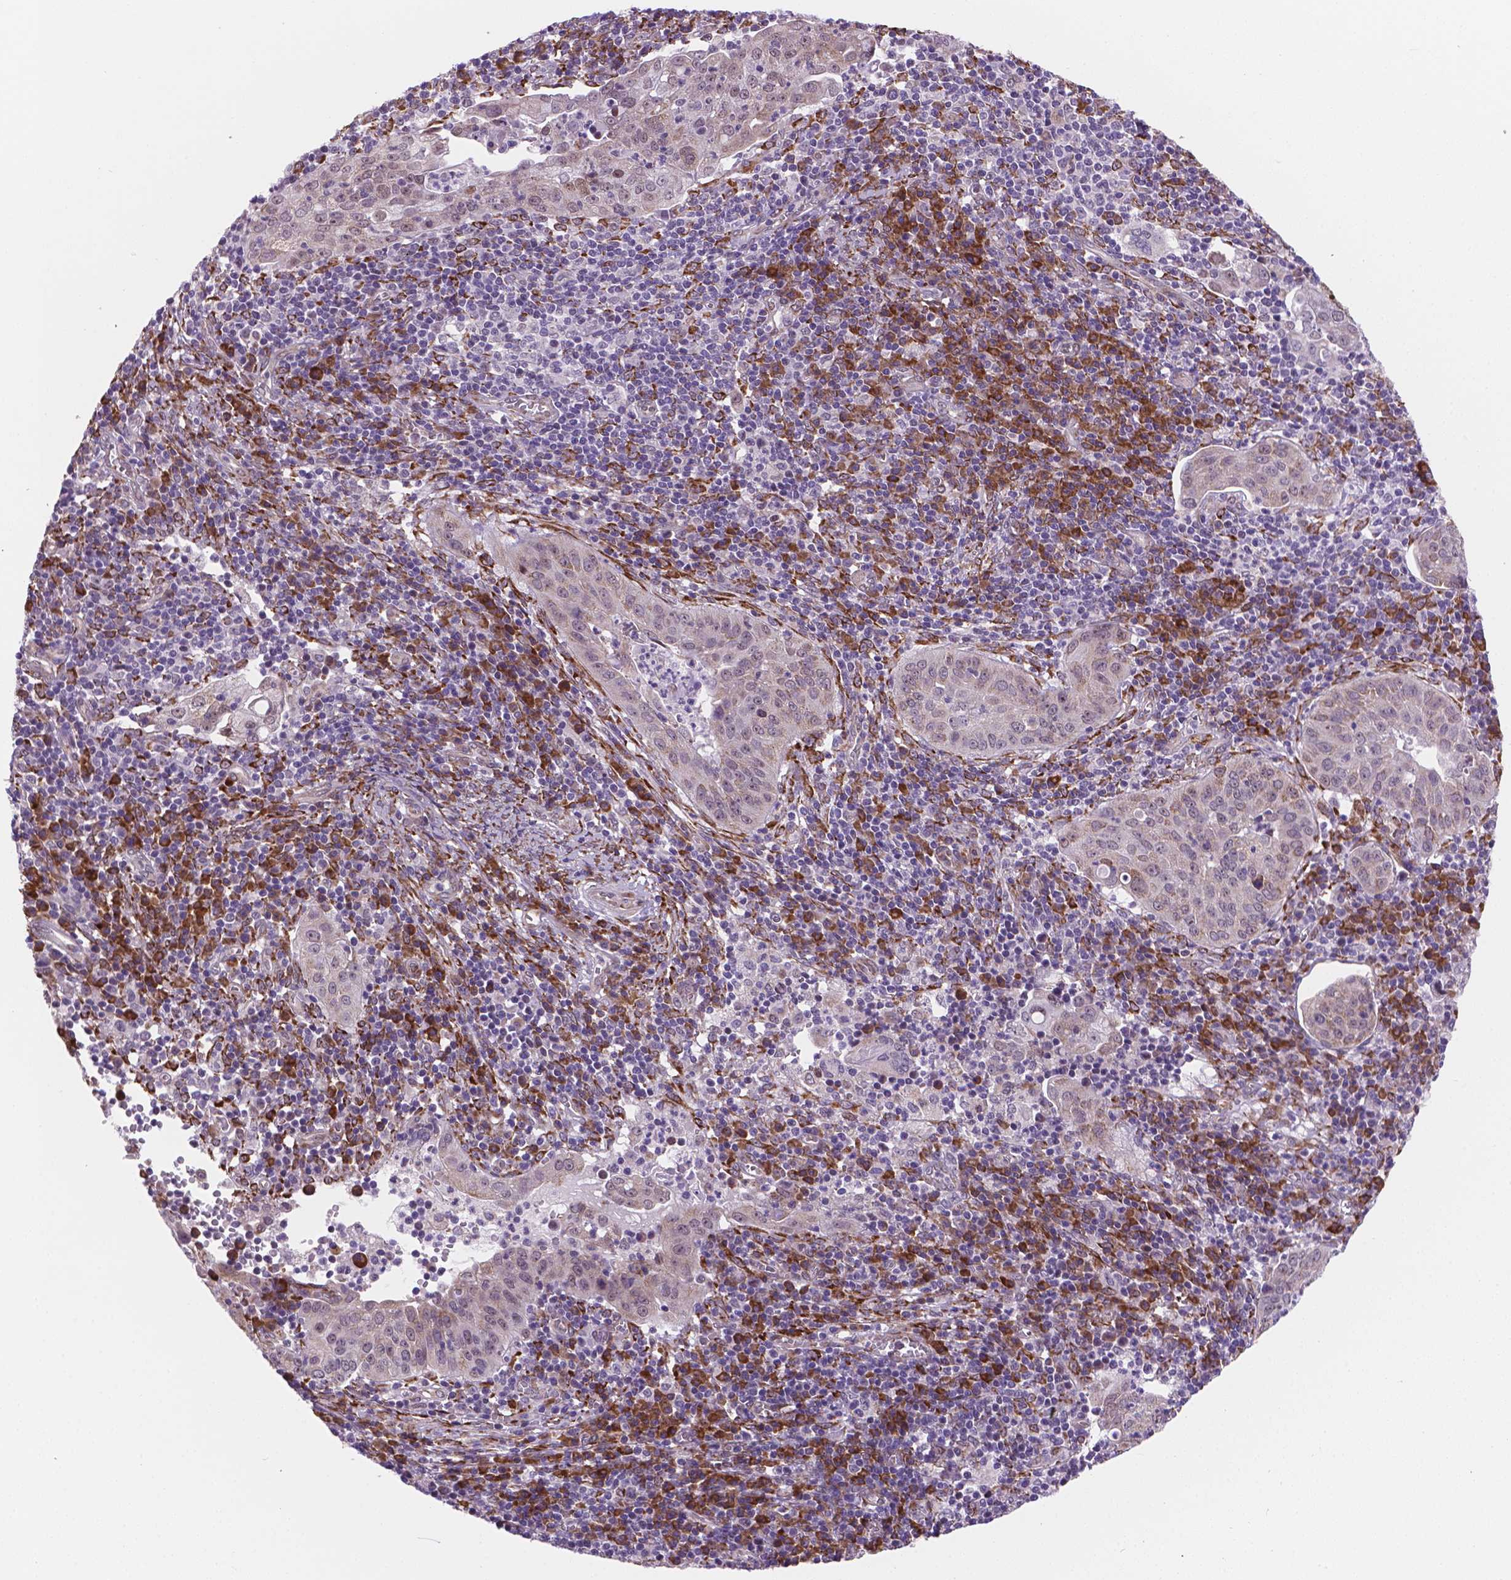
{"staining": {"intensity": "moderate", "quantity": "<25%", "location": "cytoplasmic/membranous"}, "tissue": "cervical cancer", "cell_type": "Tumor cells", "image_type": "cancer", "snomed": [{"axis": "morphology", "description": "Squamous cell carcinoma, NOS"}, {"axis": "topography", "description": "Cervix"}], "caption": "This is an image of IHC staining of cervical cancer (squamous cell carcinoma), which shows moderate staining in the cytoplasmic/membranous of tumor cells.", "gene": "FNIP1", "patient": {"sex": "female", "age": 39}}